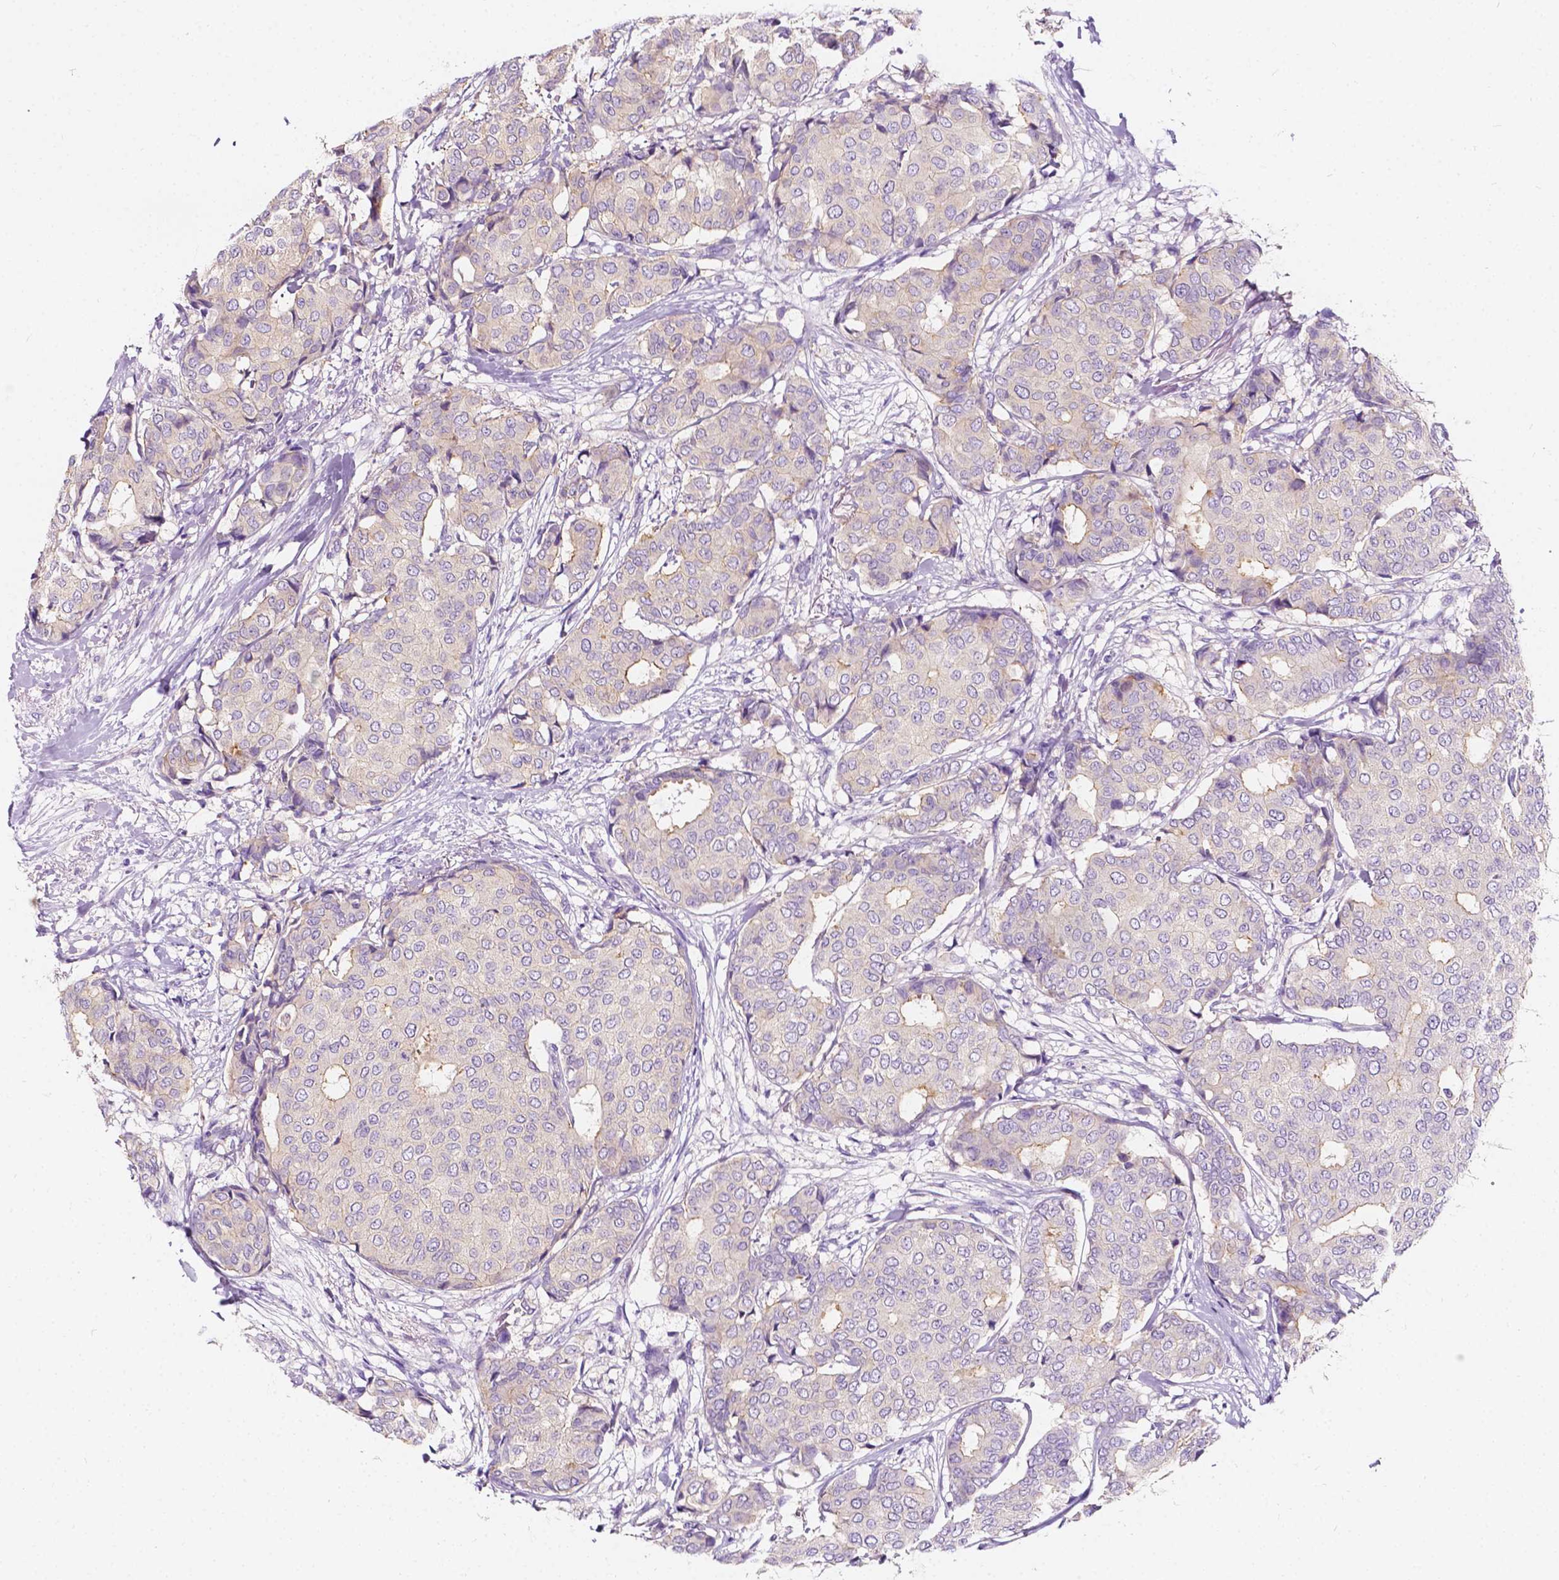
{"staining": {"intensity": "negative", "quantity": "none", "location": "none"}, "tissue": "breast cancer", "cell_type": "Tumor cells", "image_type": "cancer", "snomed": [{"axis": "morphology", "description": "Duct carcinoma"}, {"axis": "topography", "description": "Breast"}], "caption": "Immunohistochemistry (IHC) micrograph of human breast cancer stained for a protein (brown), which reveals no staining in tumor cells.", "gene": "SIRT2", "patient": {"sex": "female", "age": 75}}